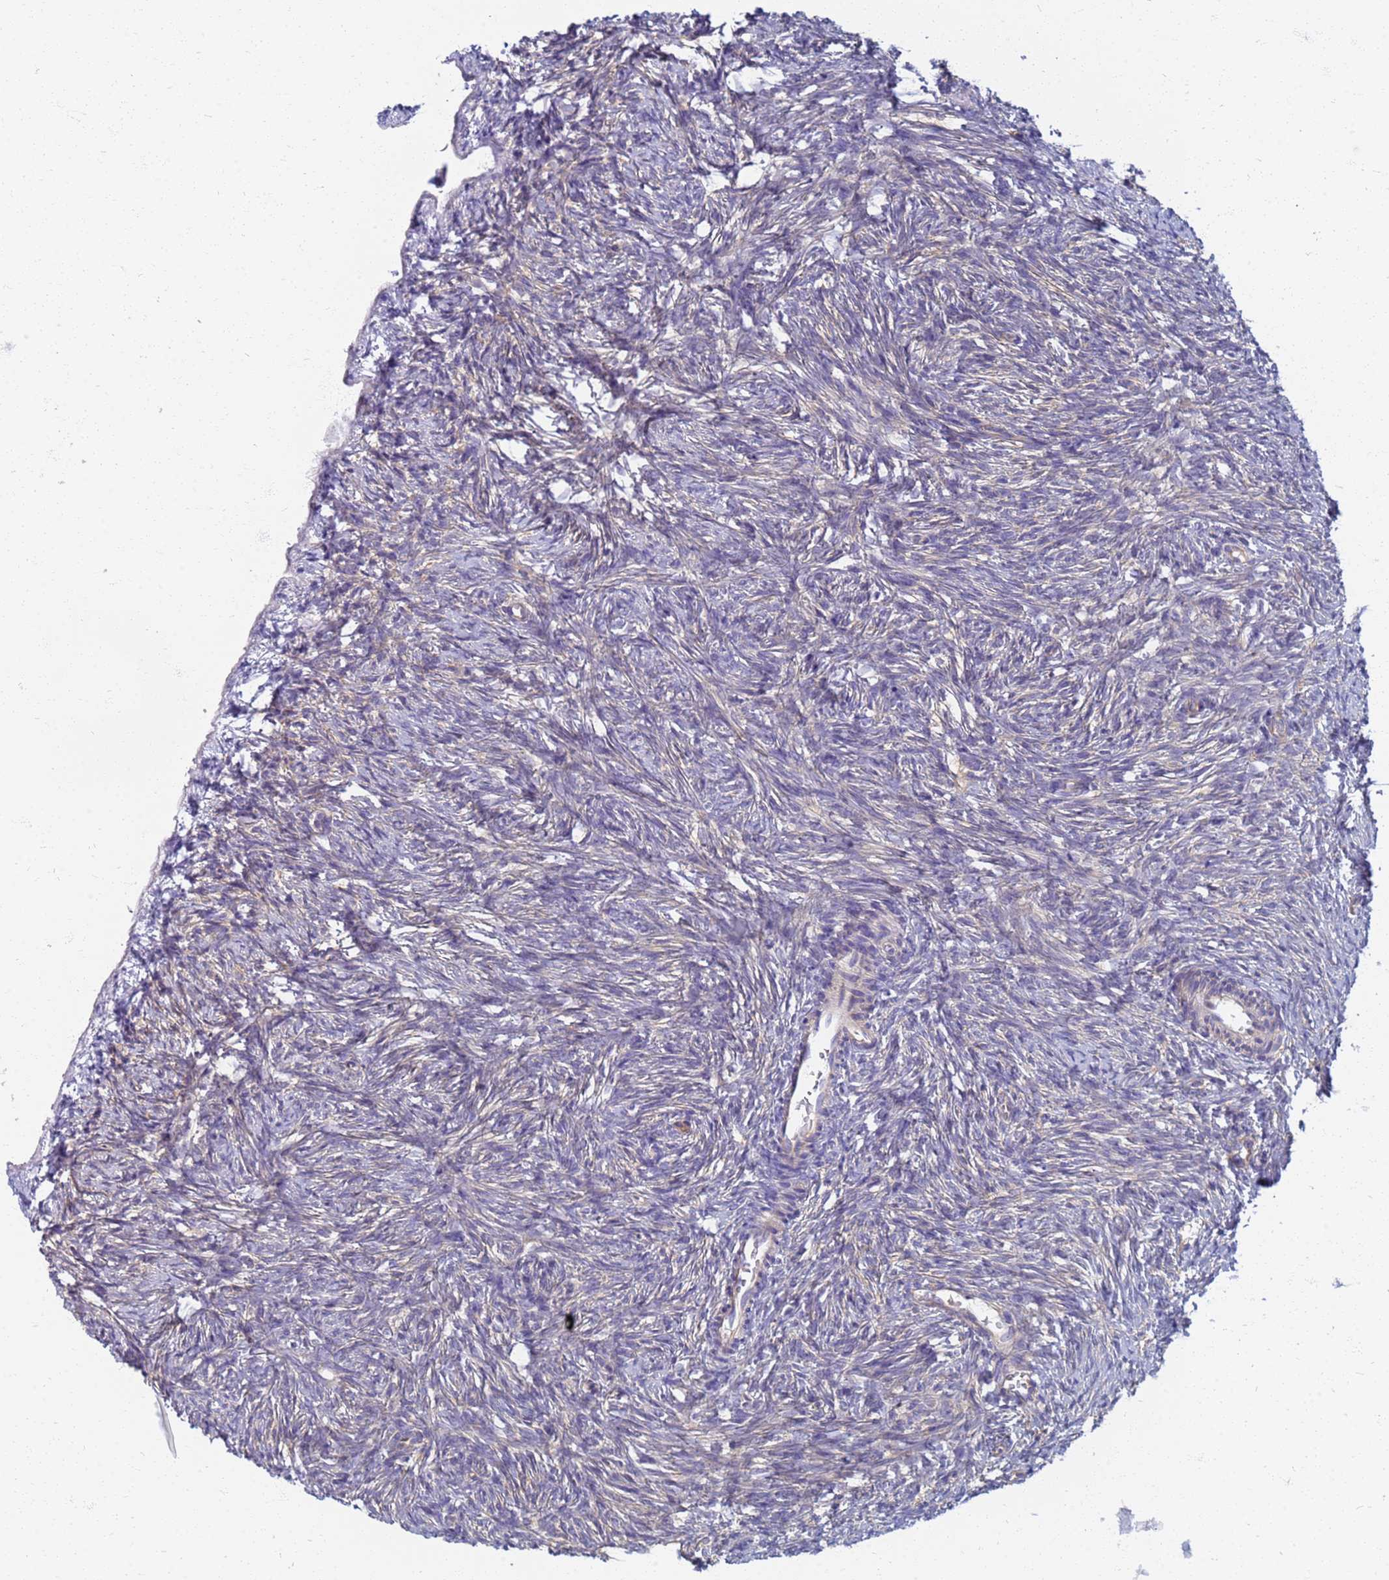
{"staining": {"intensity": "negative", "quantity": "none", "location": "none"}, "tissue": "ovary", "cell_type": "Ovarian stroma cells", "image_type": "normal", "snomed": [{"axis": "morphology", "description": "Normal tissue, NOS"}, {"axis": "topography", "description": "Ovary"}], "caption": "Ovary stained for a protein using immunohistochemistry (IHC) displays no positivity ovarian stroma cells.", "gene": "EEA1", "patient": {"sex": "female", "age": 51}}